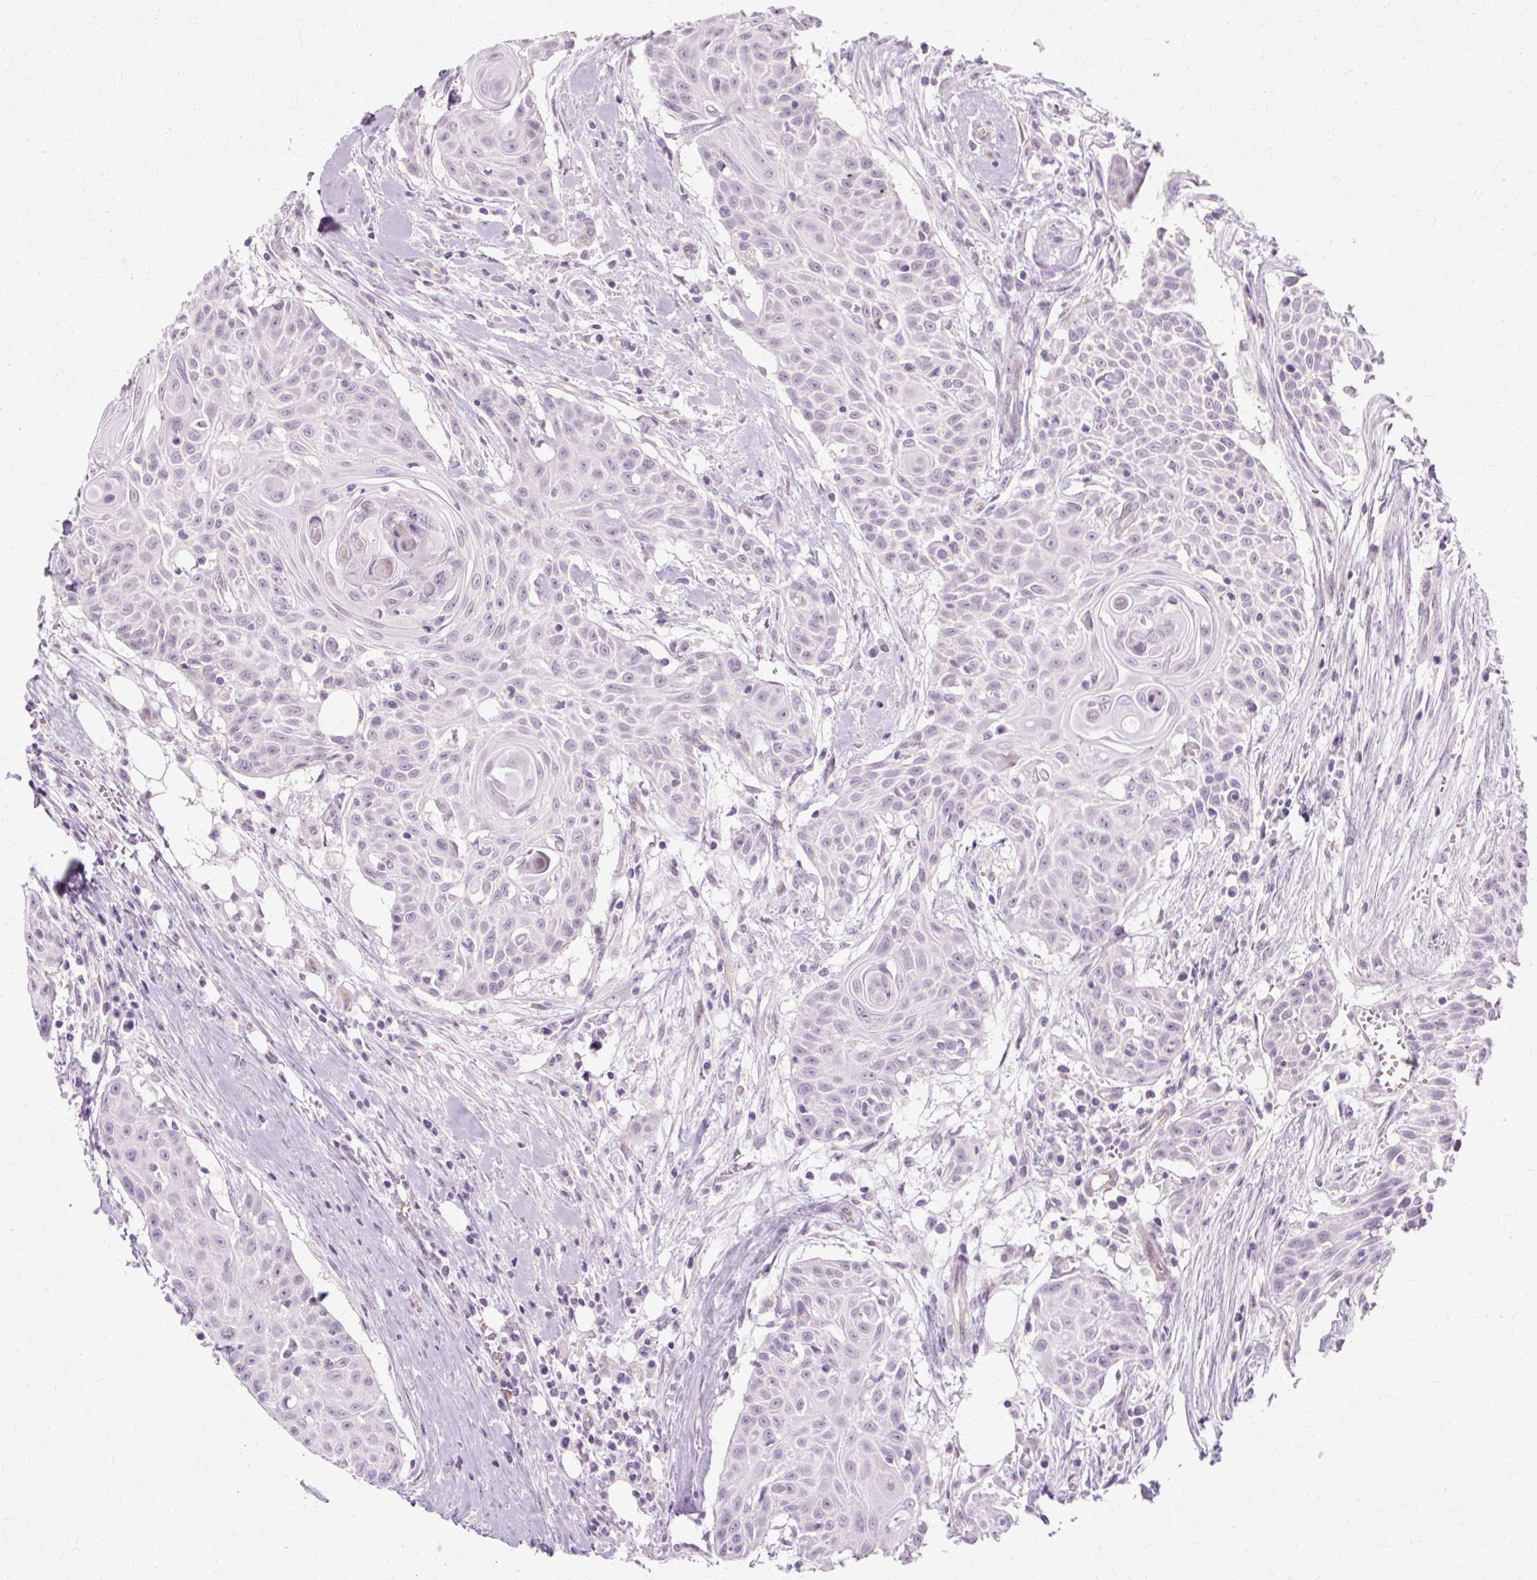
{"staining": {"intensity": "negative", "quantity": "none", "location": "none"}, "tissue": "head and neck cancer", "cell_type": "Tumor cells", "image_type": "cancer", "snomed": [{"axis": "morphology", "description": "Squamous cell carcinoma, NOS"}, {"axis": "topography", "description": "Lymph node"}, {"axis": "topography", "description": "Salivary gland"}, {"axis": "topography", "description": "Head-Neck"}], "caption": "Head and neck cancer was stained to show a protein in brown. There is no significant positivity in tumor cells.", "gene": "ZNF35", "patient": {"sex": "female", "age": 74}}